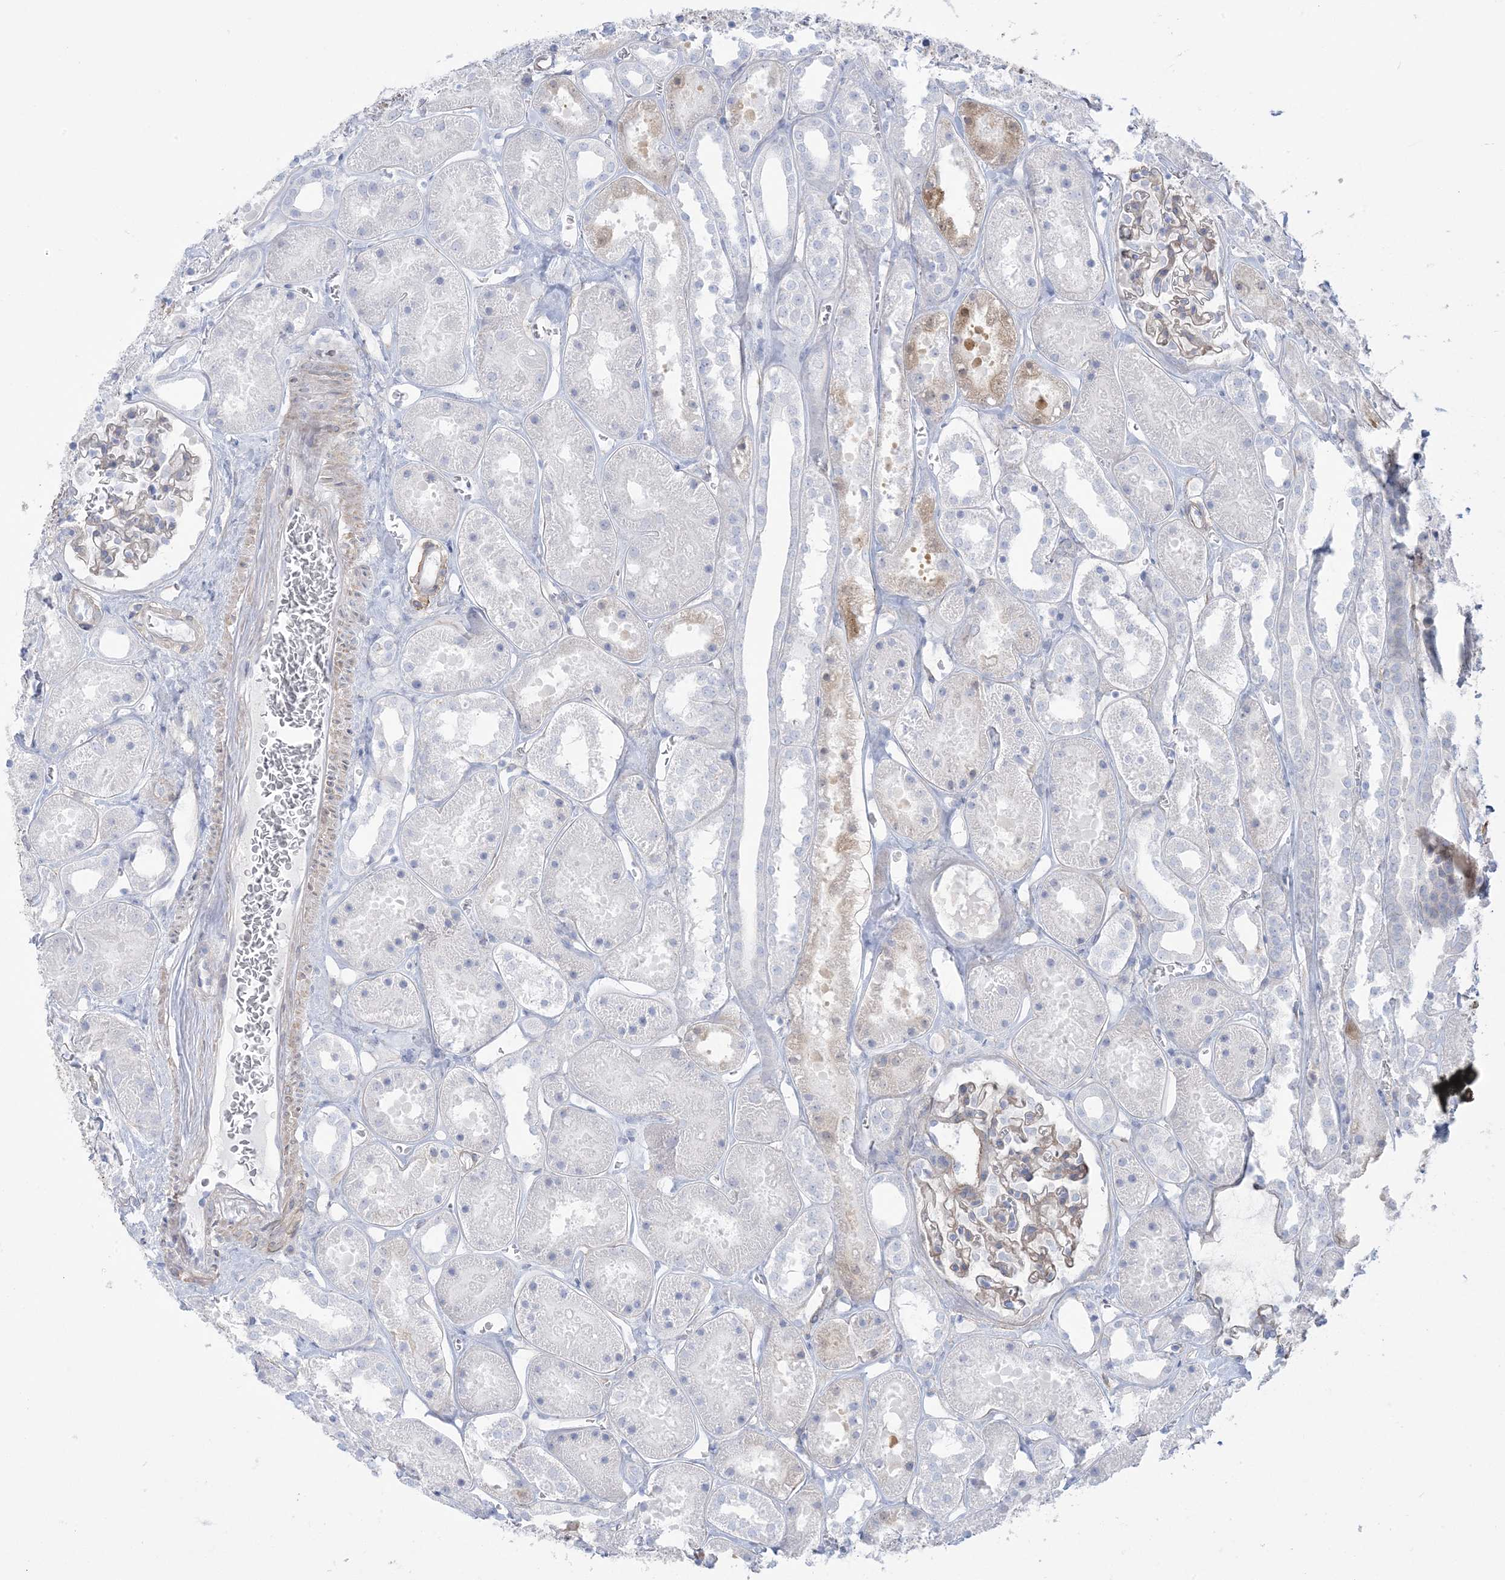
{"staining": {"intensity": "weak", "quantity": "<25%", "location": "cytoplasmic/membranous"}, "tissue": "kidney", "cell_type": "Cells in glomeruli", "image_type": "normal", "snomed": [{"axis": "morphology", "description": "Normal tissue, NOS"}, {"axis": "topography", "description": "Kidney"}], "caption": "Micrograph shows no protein staining in cells in glomeruli of normal kidney. Nuclei are stained in blue.", "gene": "AGXT", "patient": {"sex": "female", "age": 41}}